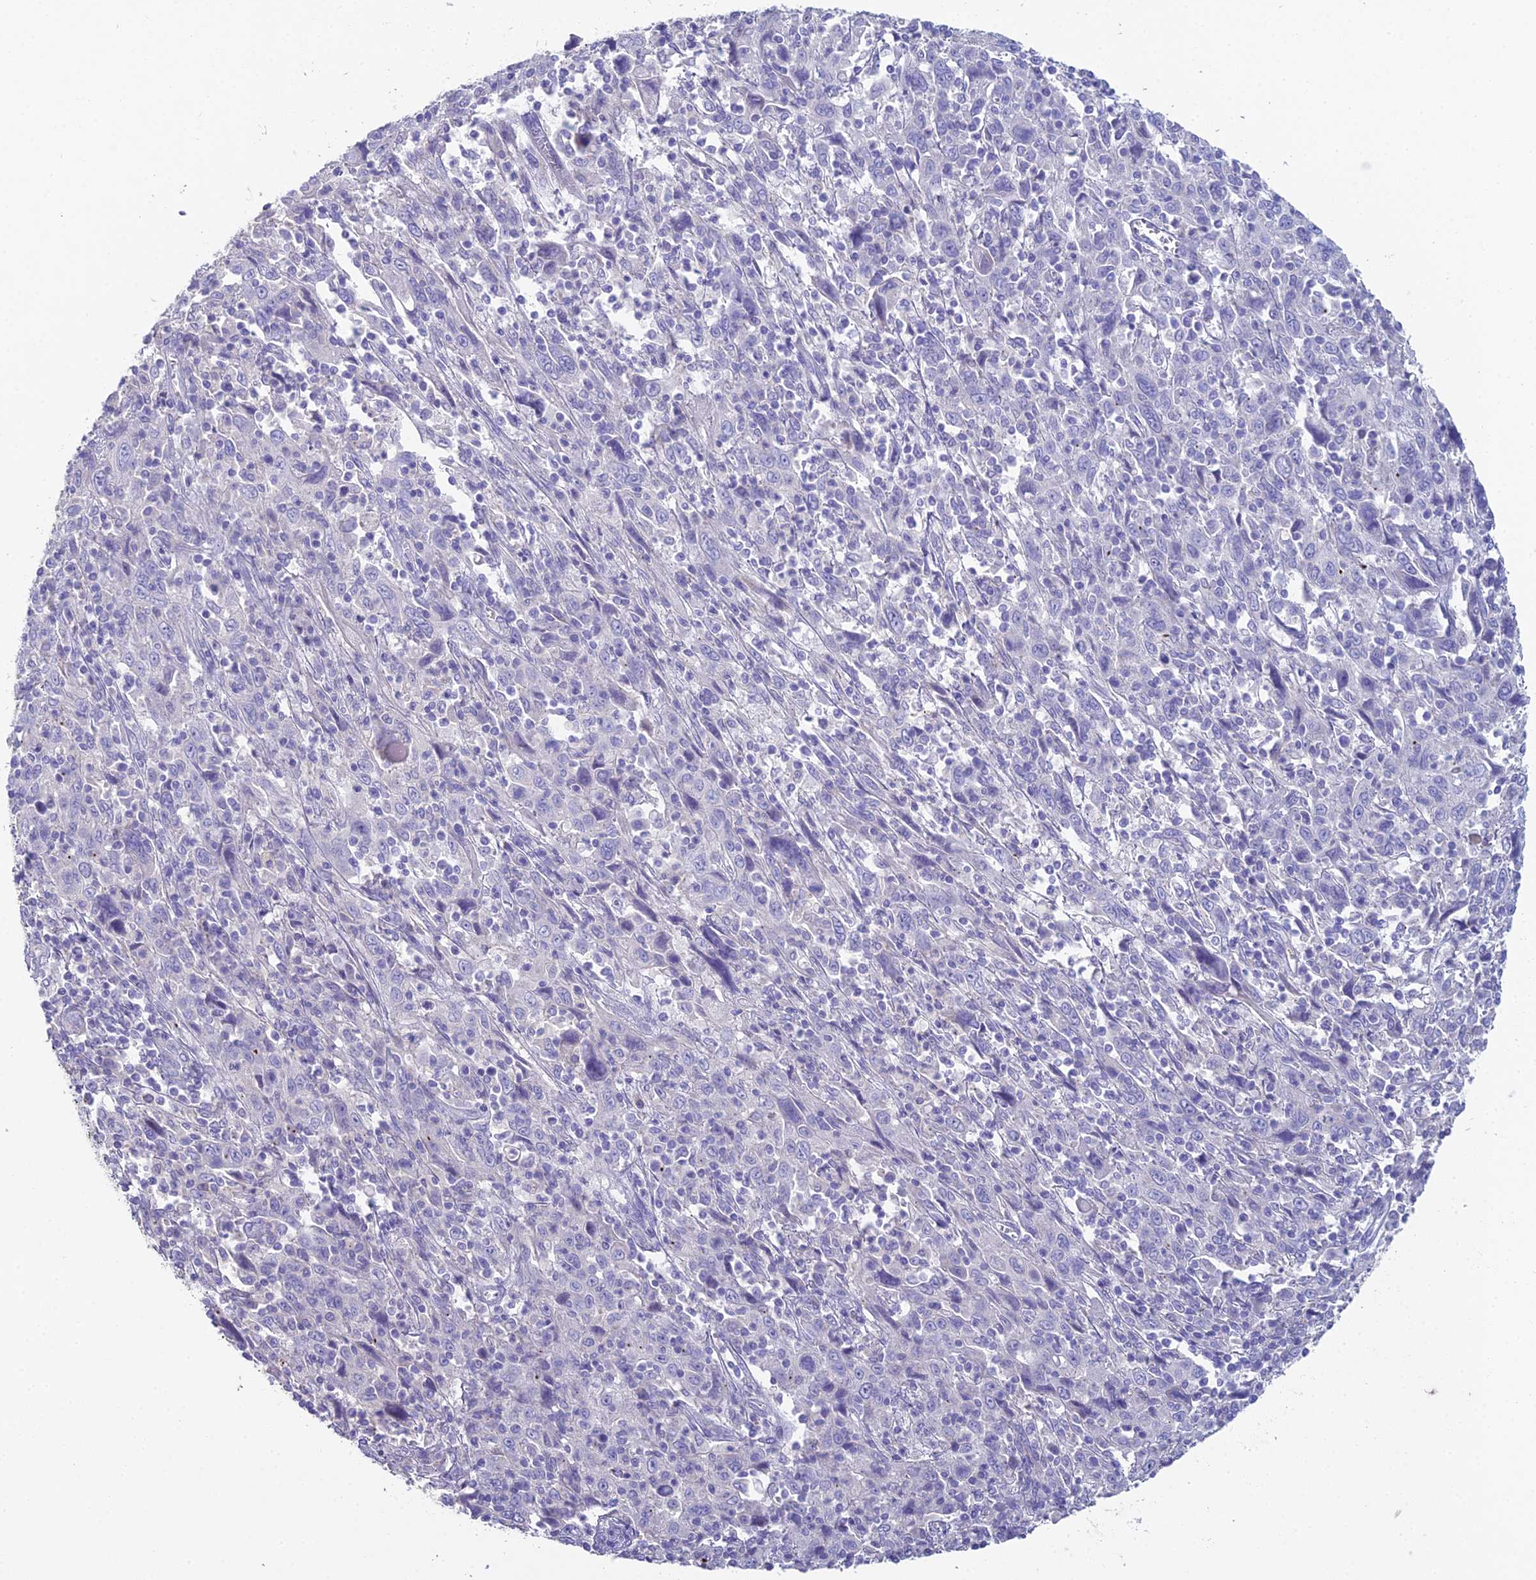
{"staining": {"intensity": "negative", "quantity": "none", "location": "none"}, "tissue": "cervical cancer", "cell_type": "Tumor cells", "image_type": "cancer", "snomed": [{"axis": "morphology", "description": "Squamous cell carcinoma, NOS"}, {"axis": "topography", "description": "Cervix"}], "caption": "Tumor cells are negative for protein expression in human squamous cell carcinoma (cervical). Brightfield microscopy of immunohistochemistry stained with DAB (brown) and hematoxylin (blue), captured at high magnification.", "gene": "NCAM1", "patient": {"sex": "female", "age": 46}}